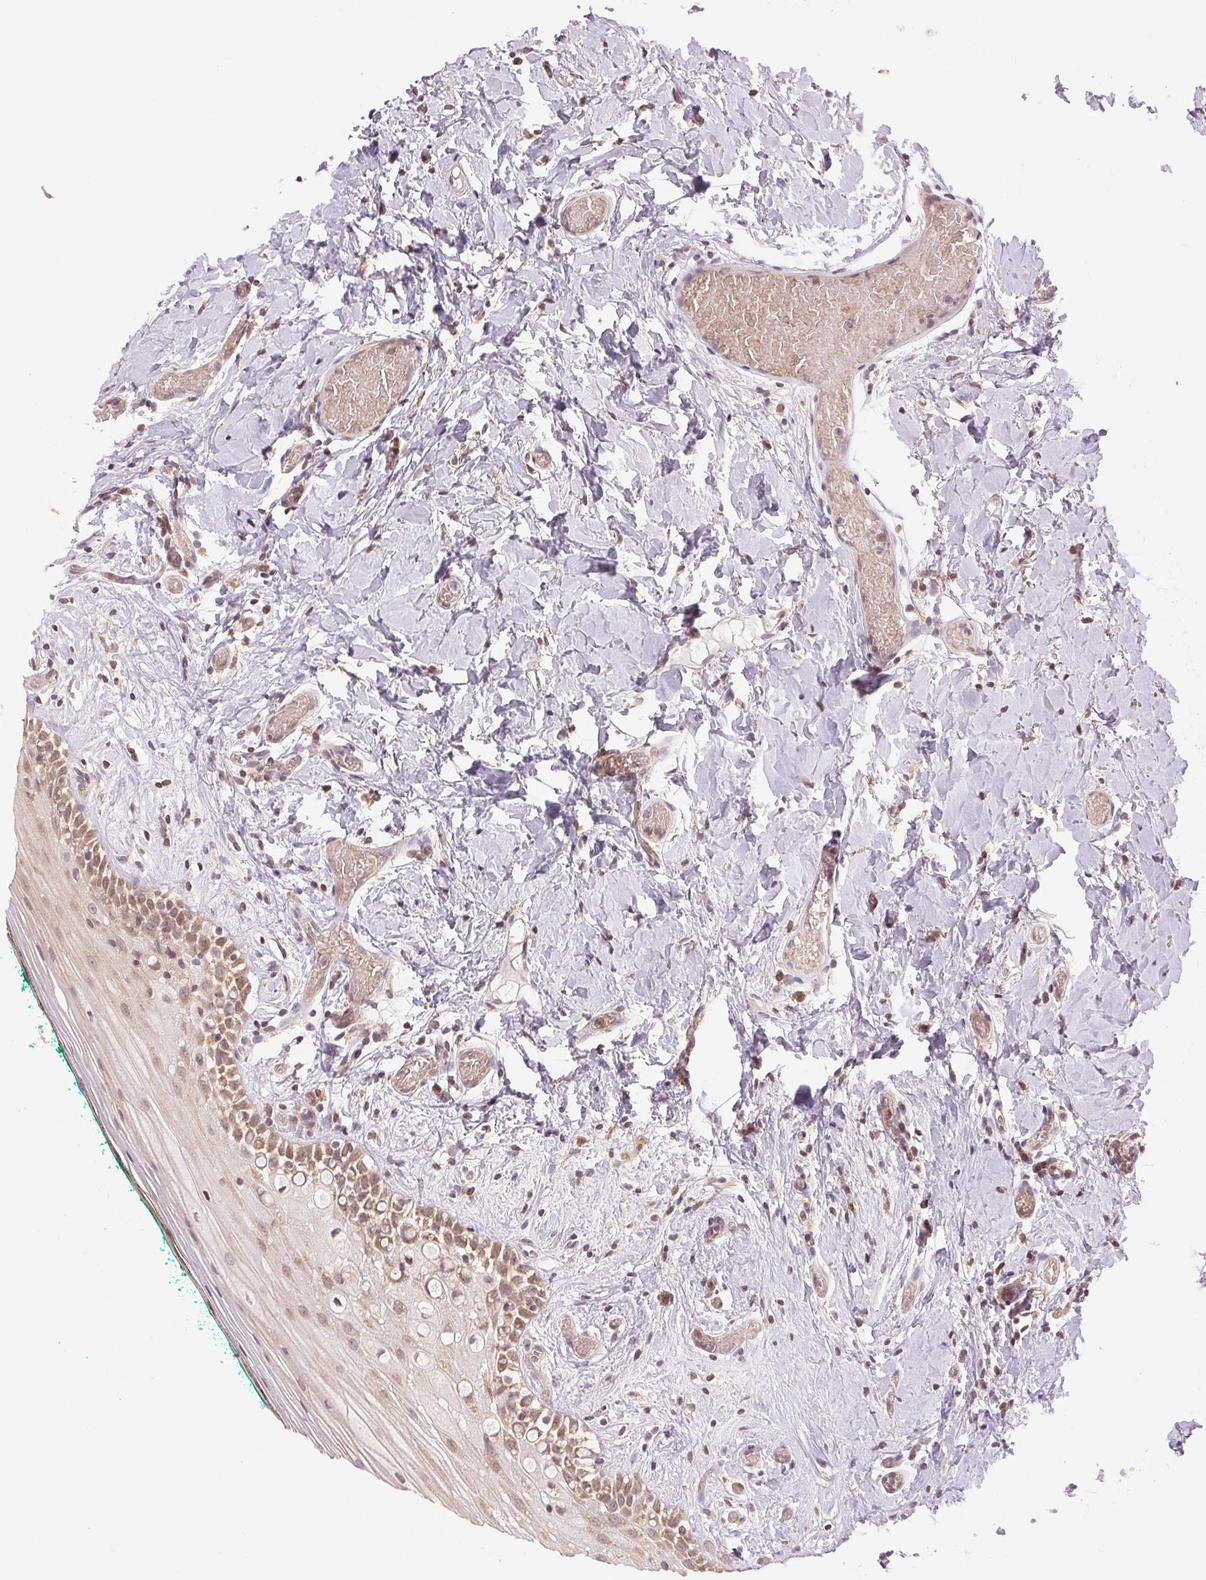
{"staining": {"intensity": "moderate", "quantity": "25%-75%", "location": "cytoplasmic/membranous,nuclear"}, "tissue": "oral mucosa", "cell_type": "Squamous epithelial cells", "image_type": "normal", "snomed": [{"axis": "morphology", "description": "Normal tissue, NOS"}, {"axis": "topography", "description": "Oral tissue"}], "caption": "Immunohistochemistry (IHC) of unremarkable oral mucosa exhibits medium levels of moderate cytoplasmic/membranous,nuclear positivity in approximately 25%-75% of squamous epithelial cells.", "gene": "BTF3L4", "patient": {"sex": "female", "age": 83}}